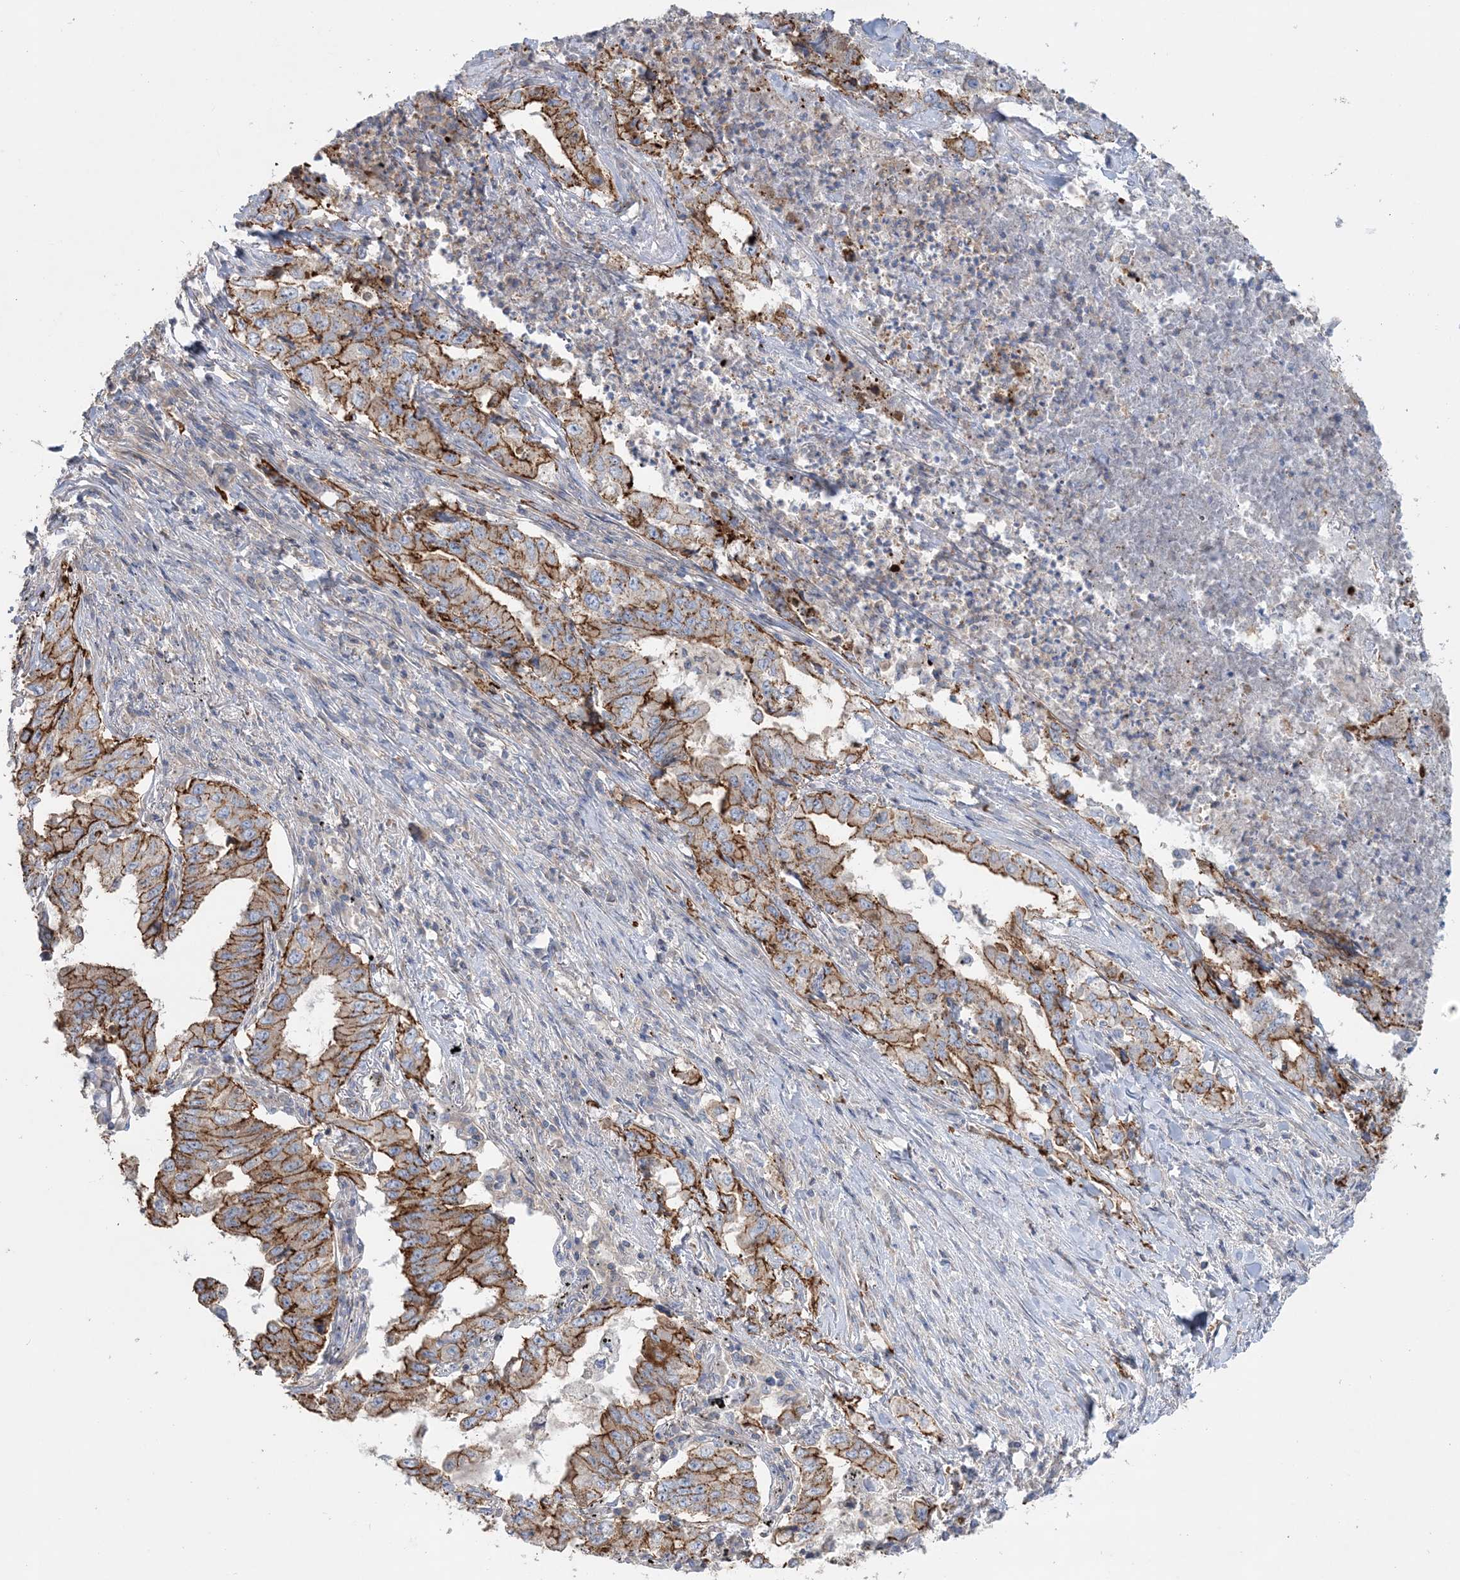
{"staining": {"intensity": "moderate", "quantity": ">75%", "location": "cytoplasmic/membranous"}, "tissue": "lung cancer", "cell_type": "Tumor cells", "image_type": "cancer", "snomed": [{"axis": "morphology", "description": "Adenocarcinoma, NOS"}, {"axis": "topography", "description": "Lung"}], "caption": "An image showing moderate cytoplasmic/membranous staining in approximately >75% of tumor cells in lung cancer (adenocarcinoma), as visualized by brown immunohistochemical staining.", "gene": "PIGC", "patient": {"sex": "female", "age": 51}}